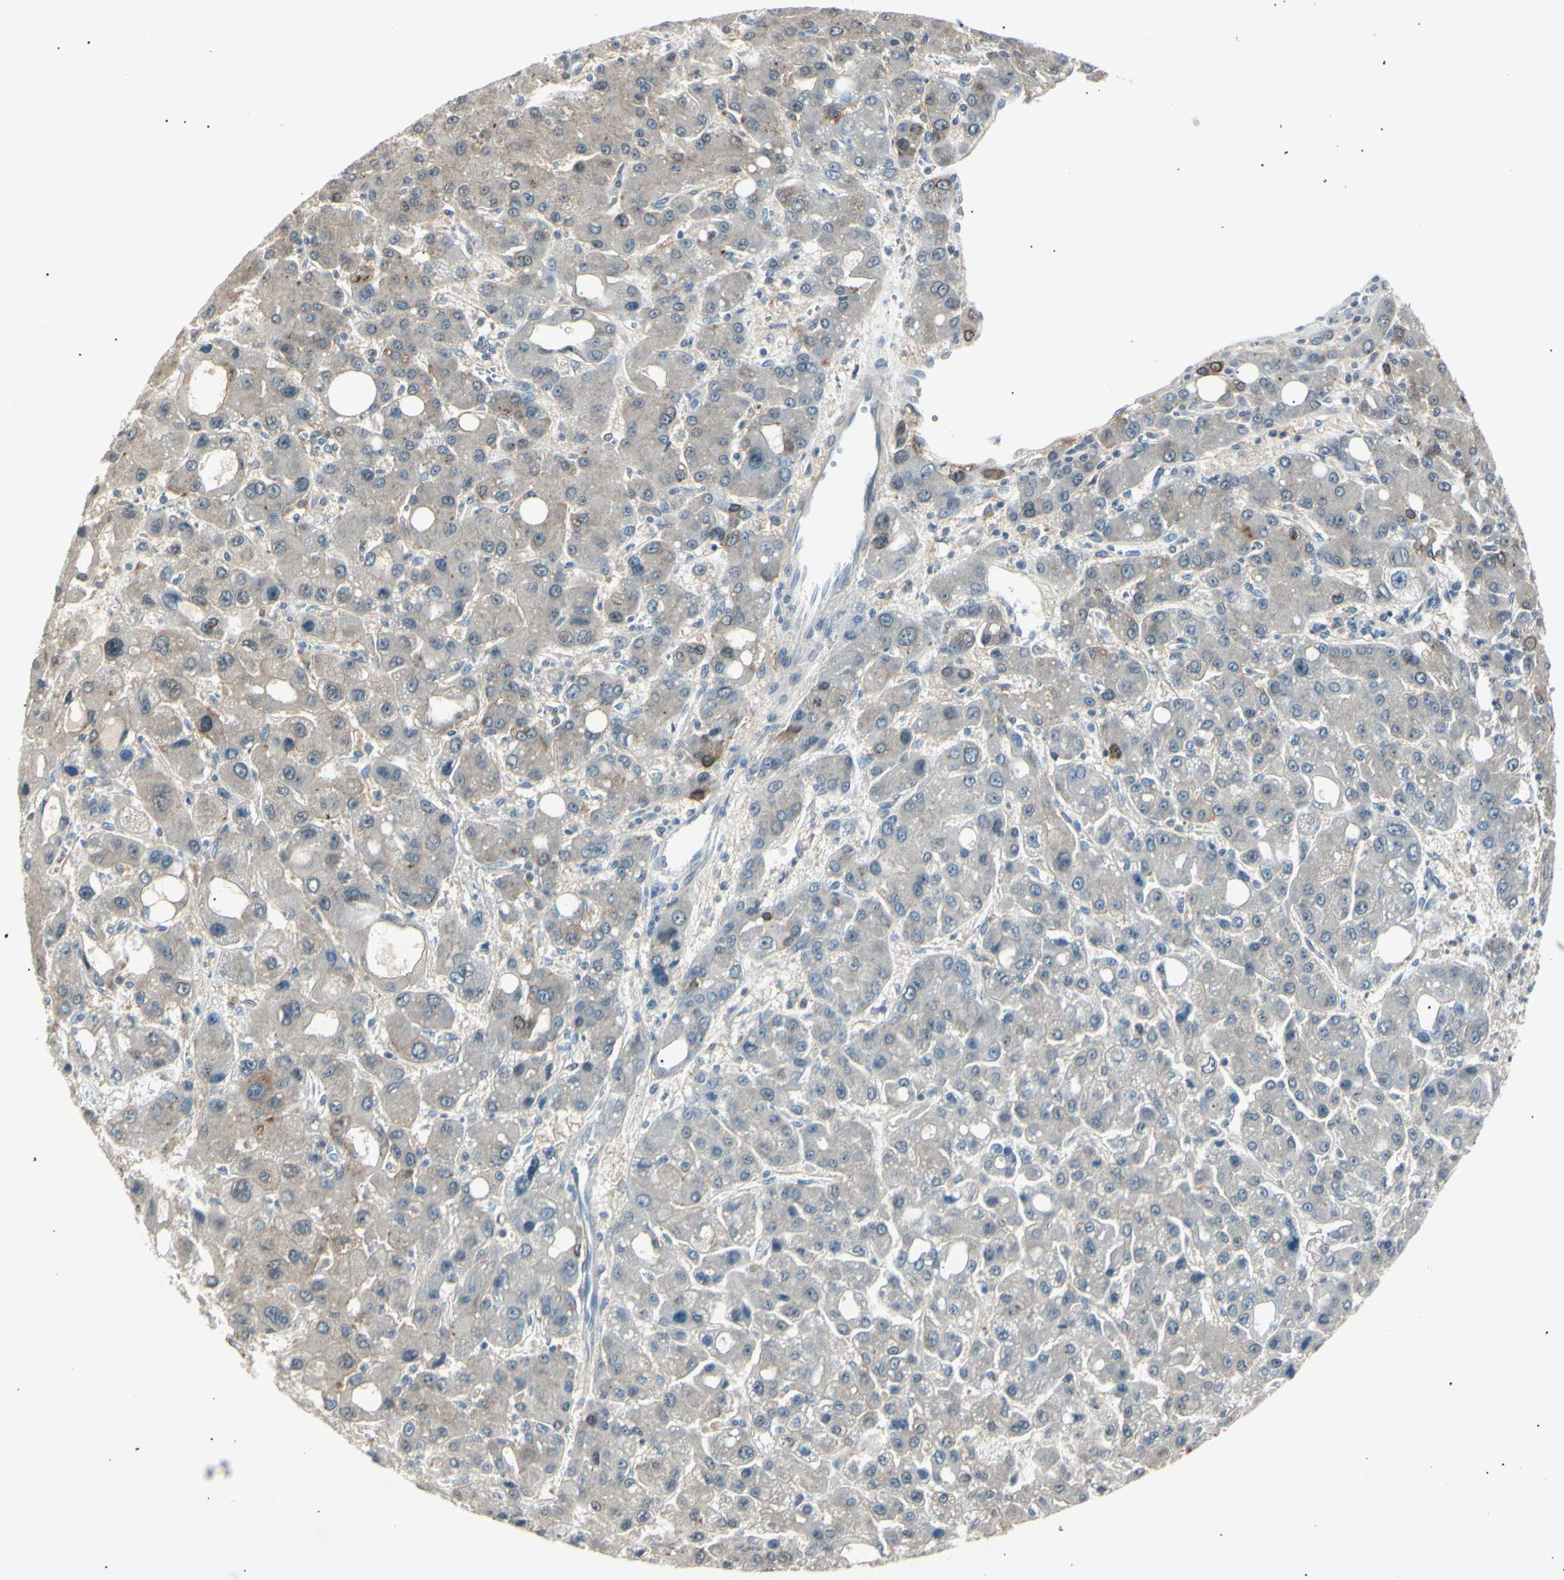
{"staining": {"intensity": "weak", "quantity": "25%-75%", "location": "cytoplasmic/membranous"}, "tissue": "liver cancer", "cell_type": "Tumor cells", "image_type": "cancer", "snomed": [{"axis": "morphology", "description": "Carcinoma, Hepatocellular, NOS"}, {"axis": "topography", "description": "Liver"}], "caption": "A high-resolution histopathology image shows immunohistochemistry (IHC) staining of liver hepatocellular carcinoma, which reveals weak cytoplasmic/membranous positivity in about 25%-75% of tumor cells.", "gene": "LHPP", "patient": {"sex": "male", "age": 55}}